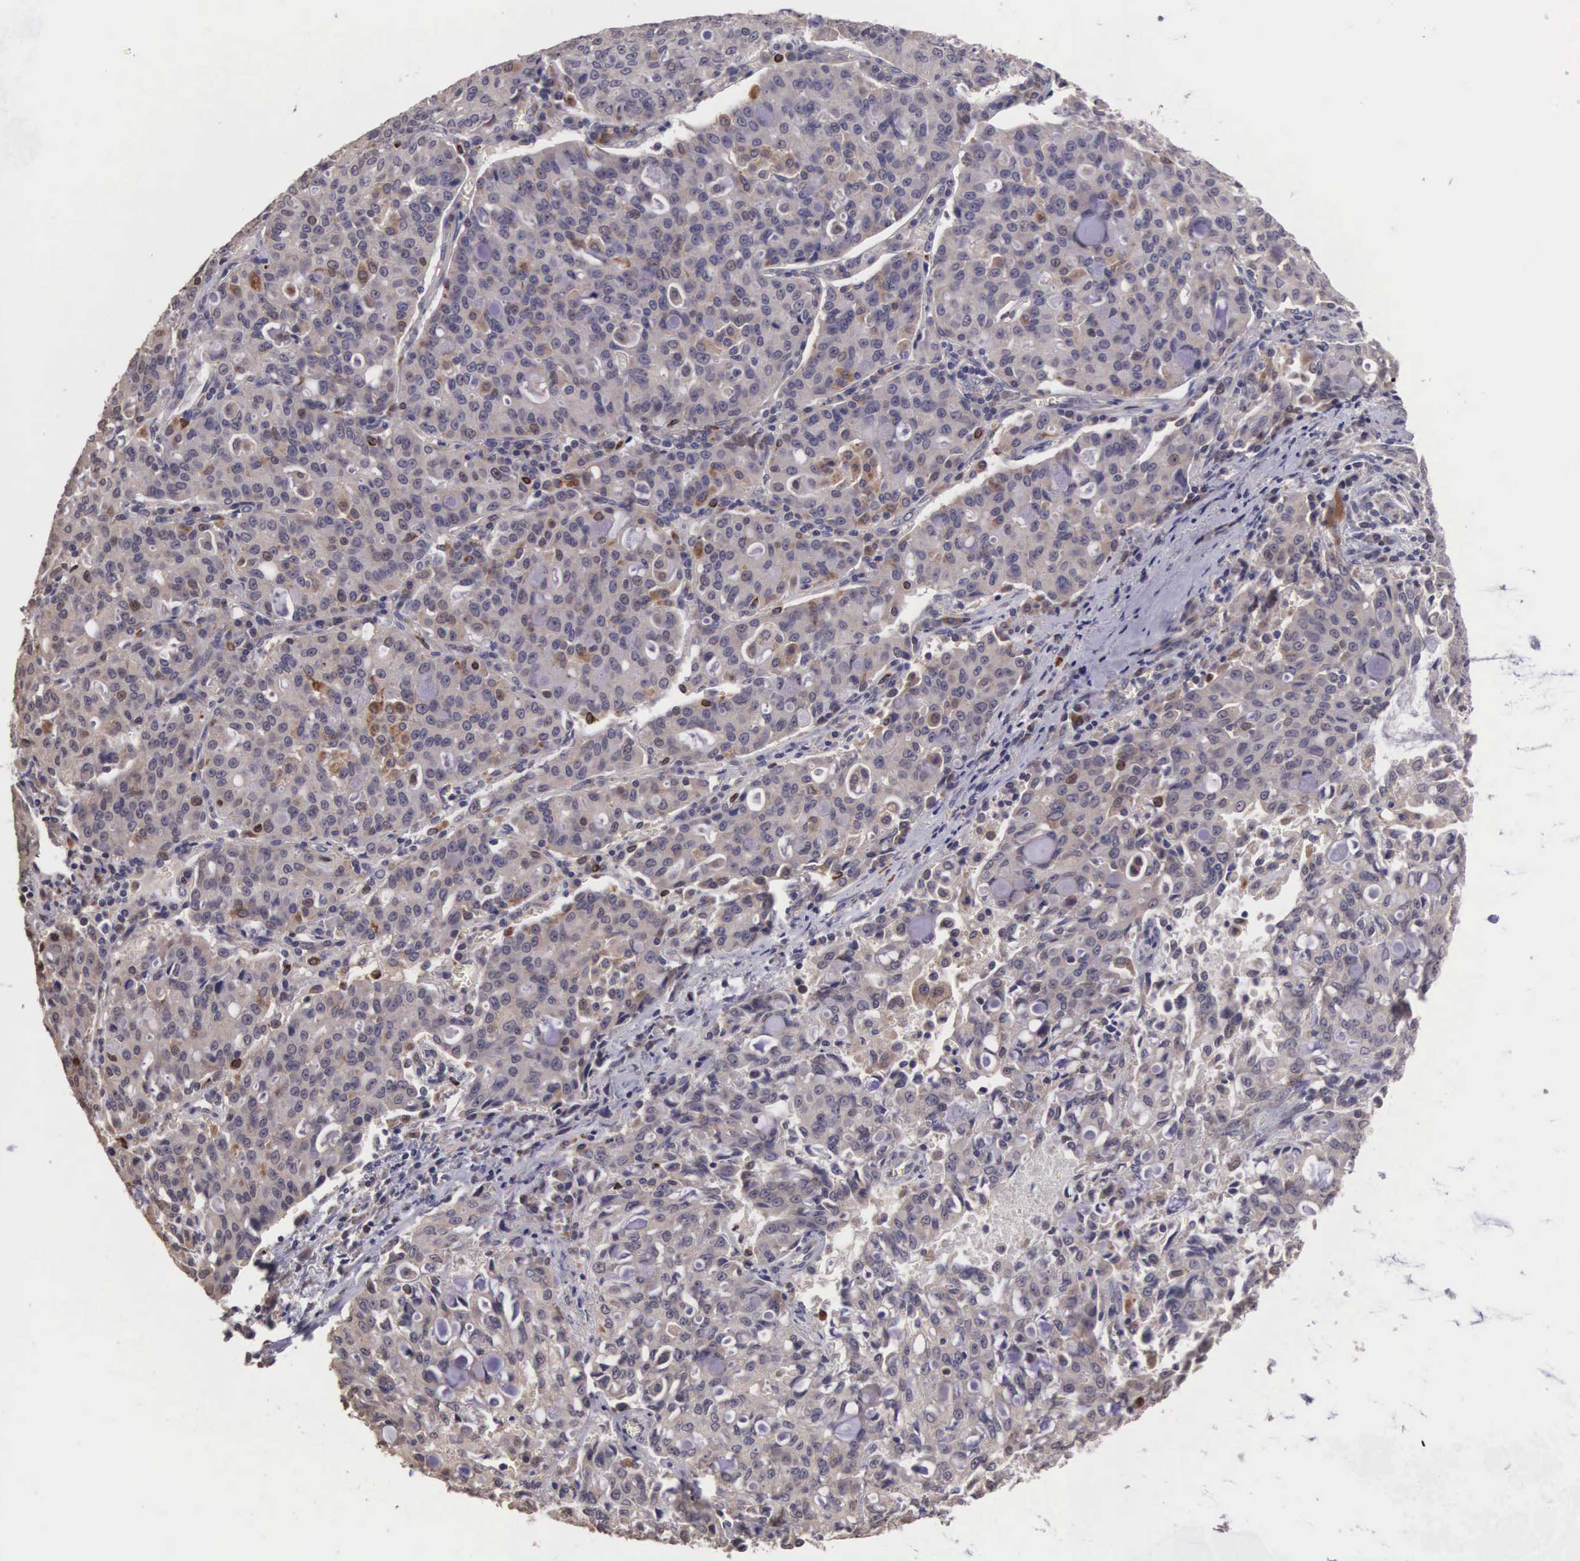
{"staining": {"intensity": "weak", "quantity": "25%-75%", "location": "cytoplasmic/membranous"}, "tissue": "lung cancer", "cell_type": "Tumor cells", "image_type": "cancer", "snomed": [{"axis": "morphology", "description": "Adenocarcinoma, NOS"}, {"axis": "topography", "description": "Lung"}], "caption": "The image demonstrates staining of adenocarcinoma (lung), revealing weak cytoplasmic/membranous protein positivity (brown color) within tumor cells. (DAB = brown stain, brightfield microscopy at high magnification).", "gene": "CDC45", "patient": {"sex": "female", "age": 44}}